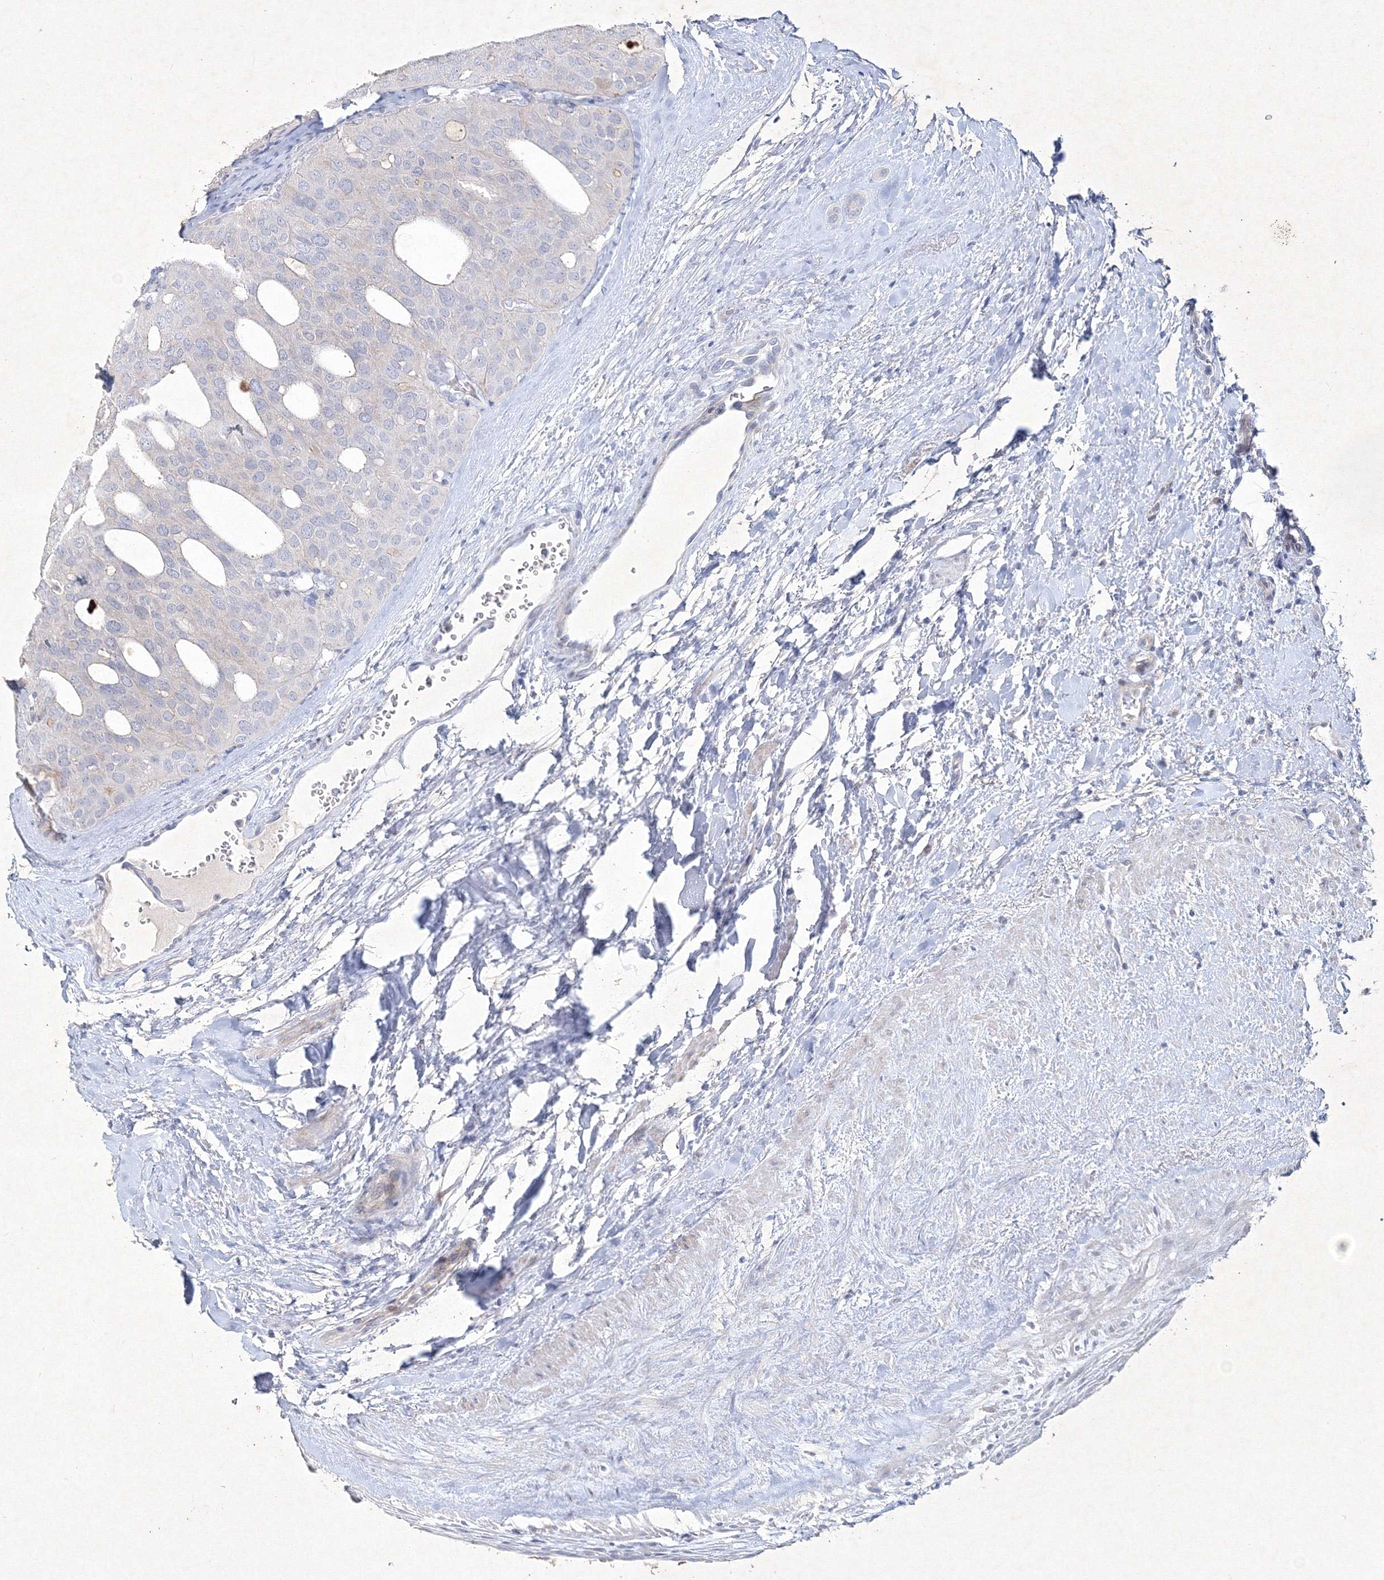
{"staining": {"intensity": "negative", "quantity": "none", "location": "none"}, "tissue": "thyroid cancer", "cell_type": "Tumor cells", "image_type": "cancer", "snomed": [{"axis": "morphology", "description": "Follicular adenoma carcinoma, NOS"}, {"axis": "topography", "description": "Thyroid gland"}], "caption": "Follicular adenoma carcinoma (thyroid) stained for a protein using IHC reveals no staining tumor cells.", "gene": "CXXC4", "patient": {"sex": "male", "age": 75}}